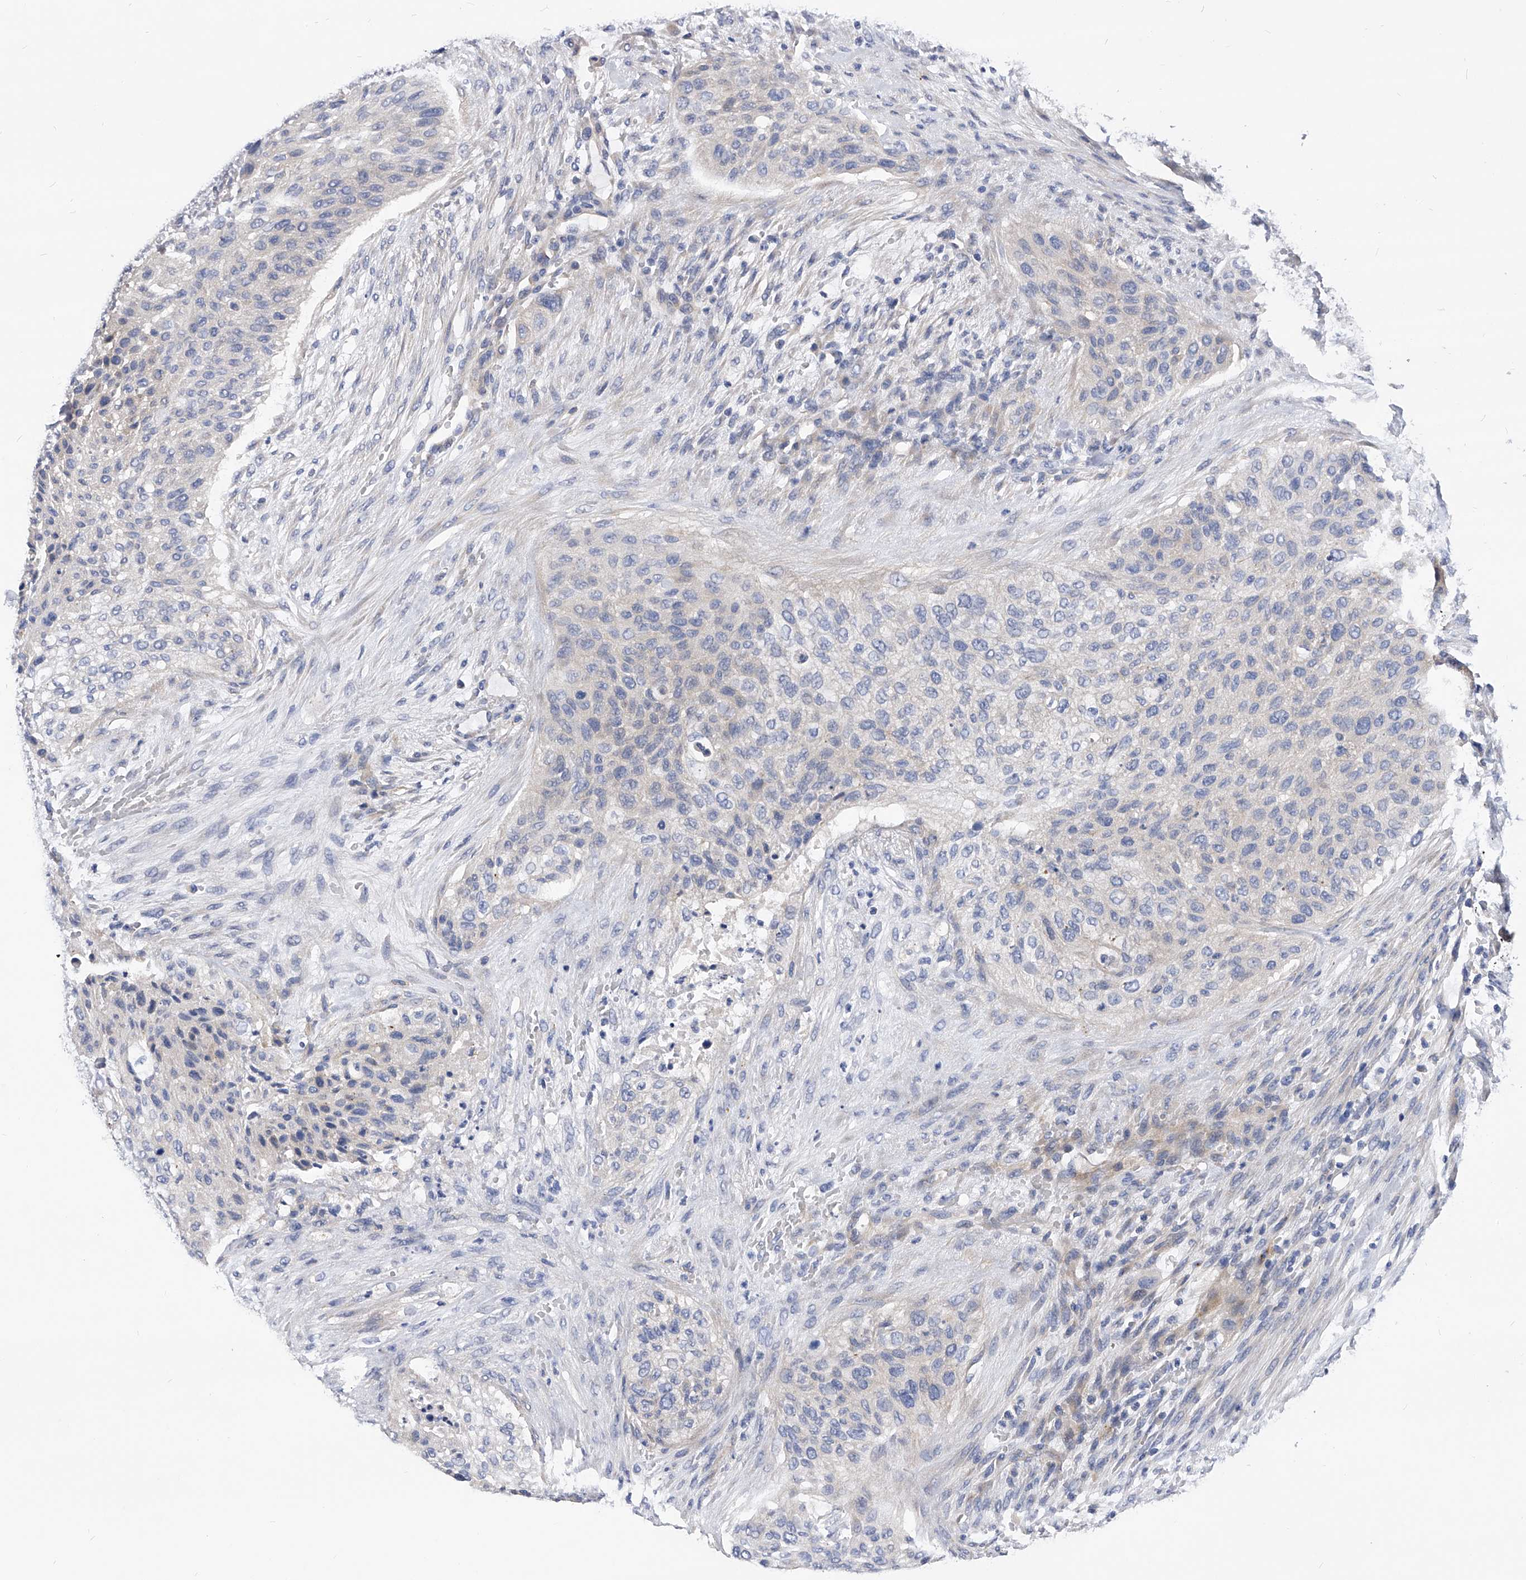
{"staining": {"intensity": "negative", "quantity": "none", "location": "none"}, "tissue": "urothelial cancer", "cell_type": "Tumor cells", "image_type": "cancer", "snomed": [{"axis": "morphology", "description": "Urothelial carcinoma, High grade"}, {"axis": "topography", "description": "Urinary bladder"}], "caption": "This is a micrograph of immunohistochemistry (IHC) staining of urothelial cancer, which shows no staining in tumor cells.", "gene": "PPP5C", "patient": {"sex": "male", "age": 35}}